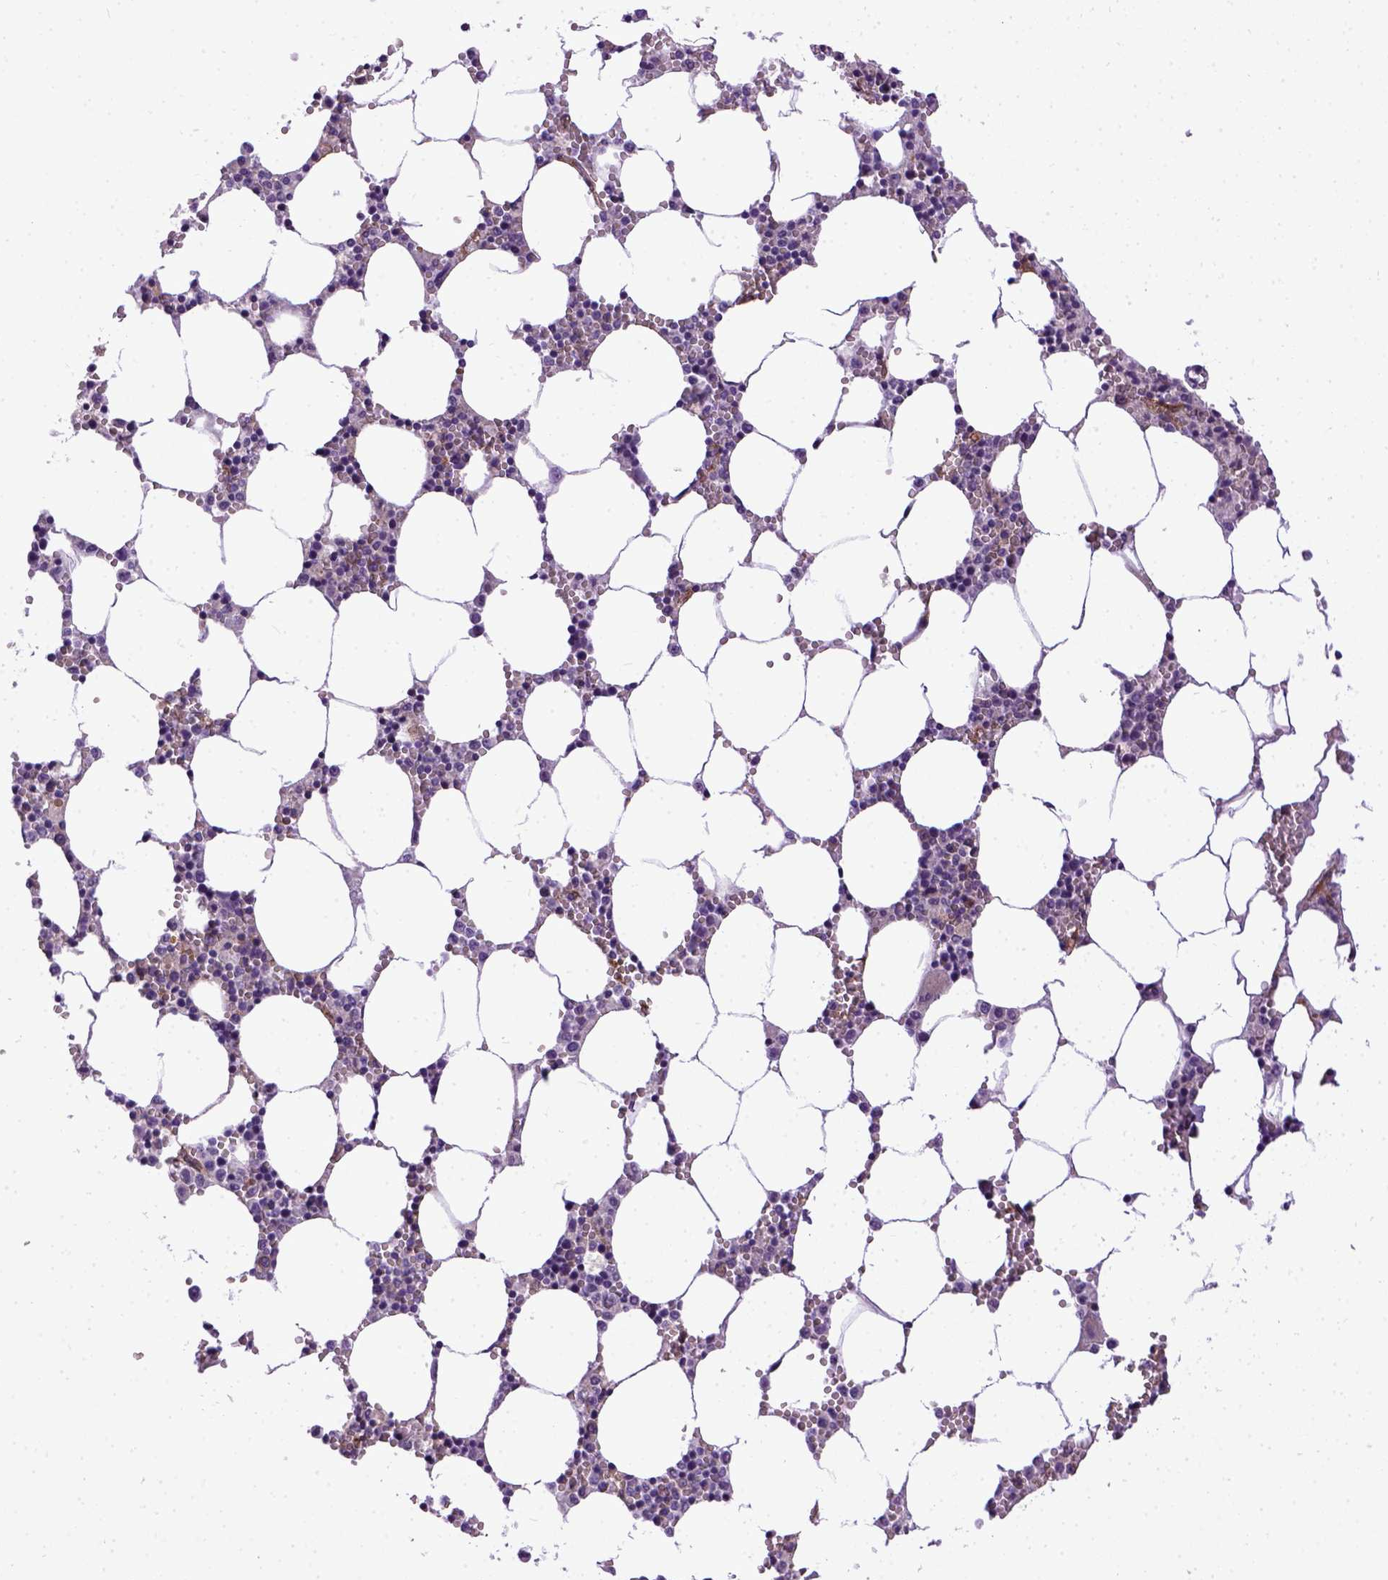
{"staining": {"intensity": "negative", "quantity": "none", "location": "none"}, "tissue": "bone marrow", "cell_type": "Hematopoietic cells", "image_type": "normal", "snomed": [{"axis": "morphology", "description": "Normal tissue, NOS"}, {"axis": "topography", "description": "Bone marrow"}], "caption": "Immunohistochemical staining of benign bone marrow reveals no significant staining in hematopoietic cells. (DAB (3,3'-diaminobenzidine) IHC visualized using brightfield microscopy, high magnification).", "gene": "ENG", "patient": {"sex": "female", "age": 64}}